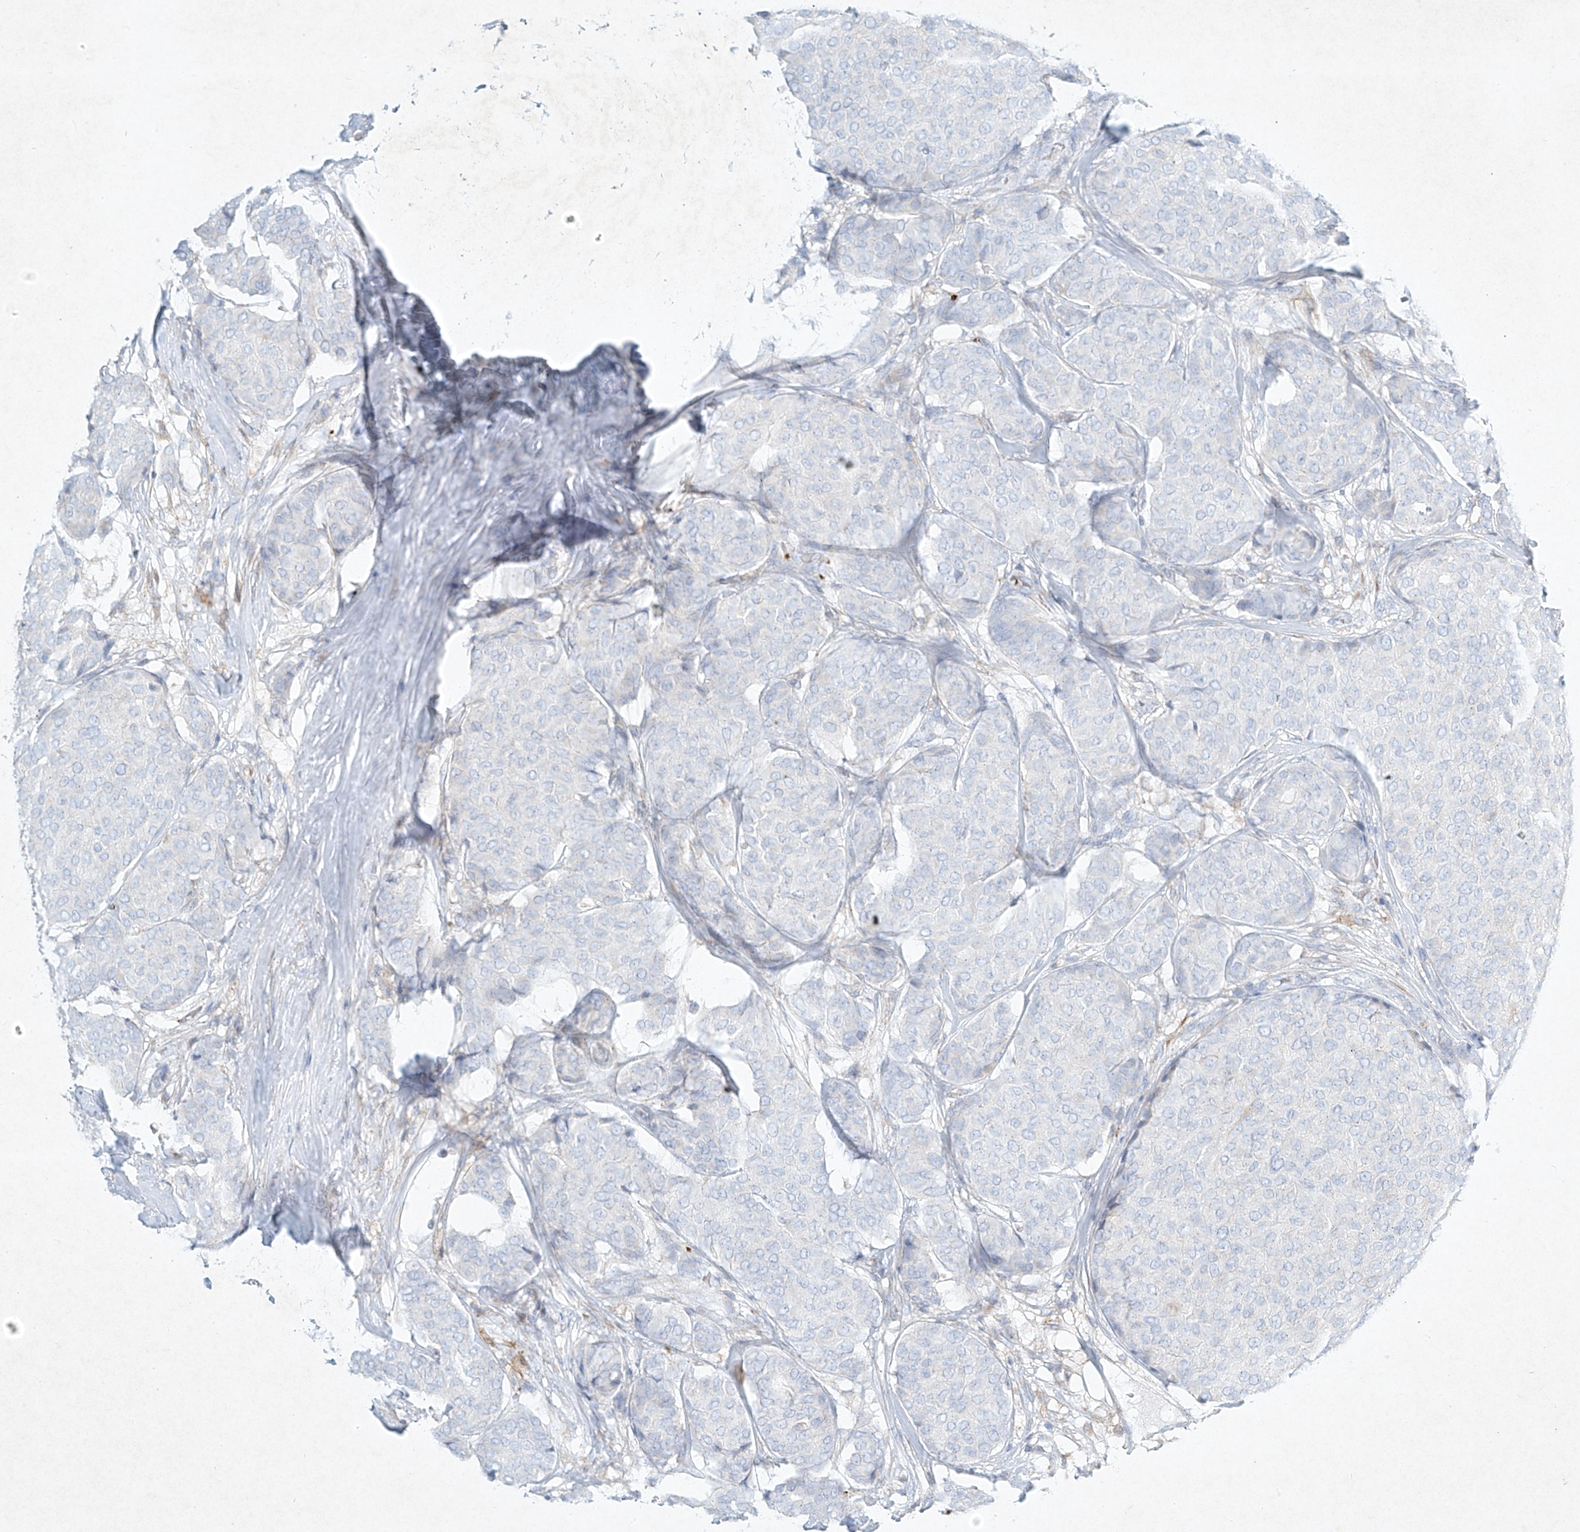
{"staining": {"intensity": "negative", "quantity": "none", "location": "none"}, "tissue": "breast cancer", "cell_type": "Tumor cells", "image_type": "cancer", "snomed": [{"axis": "morphology", "description": "Duct carcinoma"}, {"axis": "topography", "description": "Breast"}], "caption": "Immunohistochemistry (IHC) histopathology image of breast cancer (invasive ductal carcinoma) stained for a protein (brown), which exhibits no positivity in tumor cells.", "gene": "PLEK", "patient": {"sex": "female", "age": 75}}